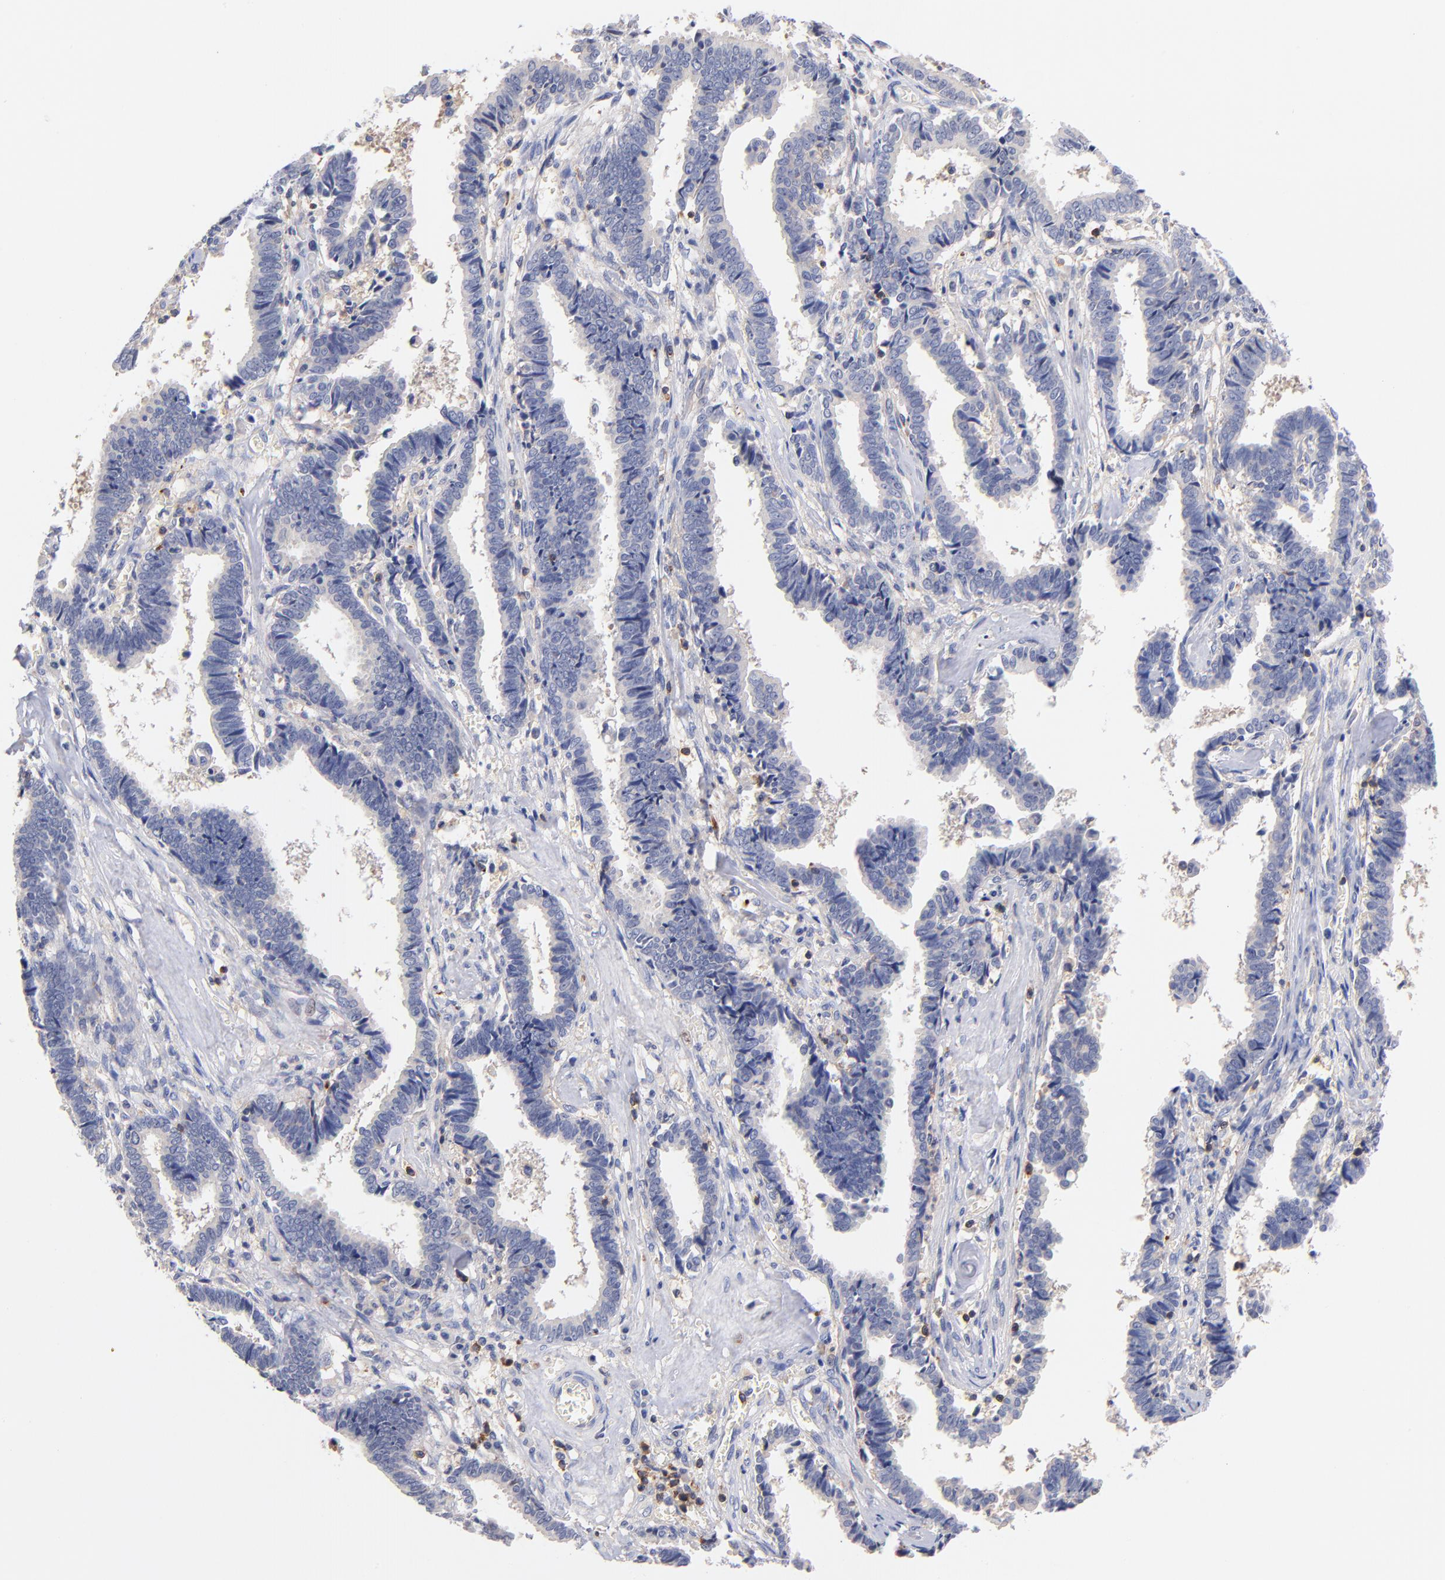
{"staining": {"intensity": "negative", "quantity": "none", "location": "none"}, "tissue": "liver cancer", "cell_type": "Tumor cells", "image_type": "cancer", "snomed": [{"axis": "morphology", "description": "Cholangiocarcinoma"}, {"axis": "topography", "description": "Liver"}], "caption": "This is an IHC photomicrograph of liver cancer. There is no expression in tumor cells.", "gene": "KREMEN2", "patient": {"sex": "male", "age": 57}}